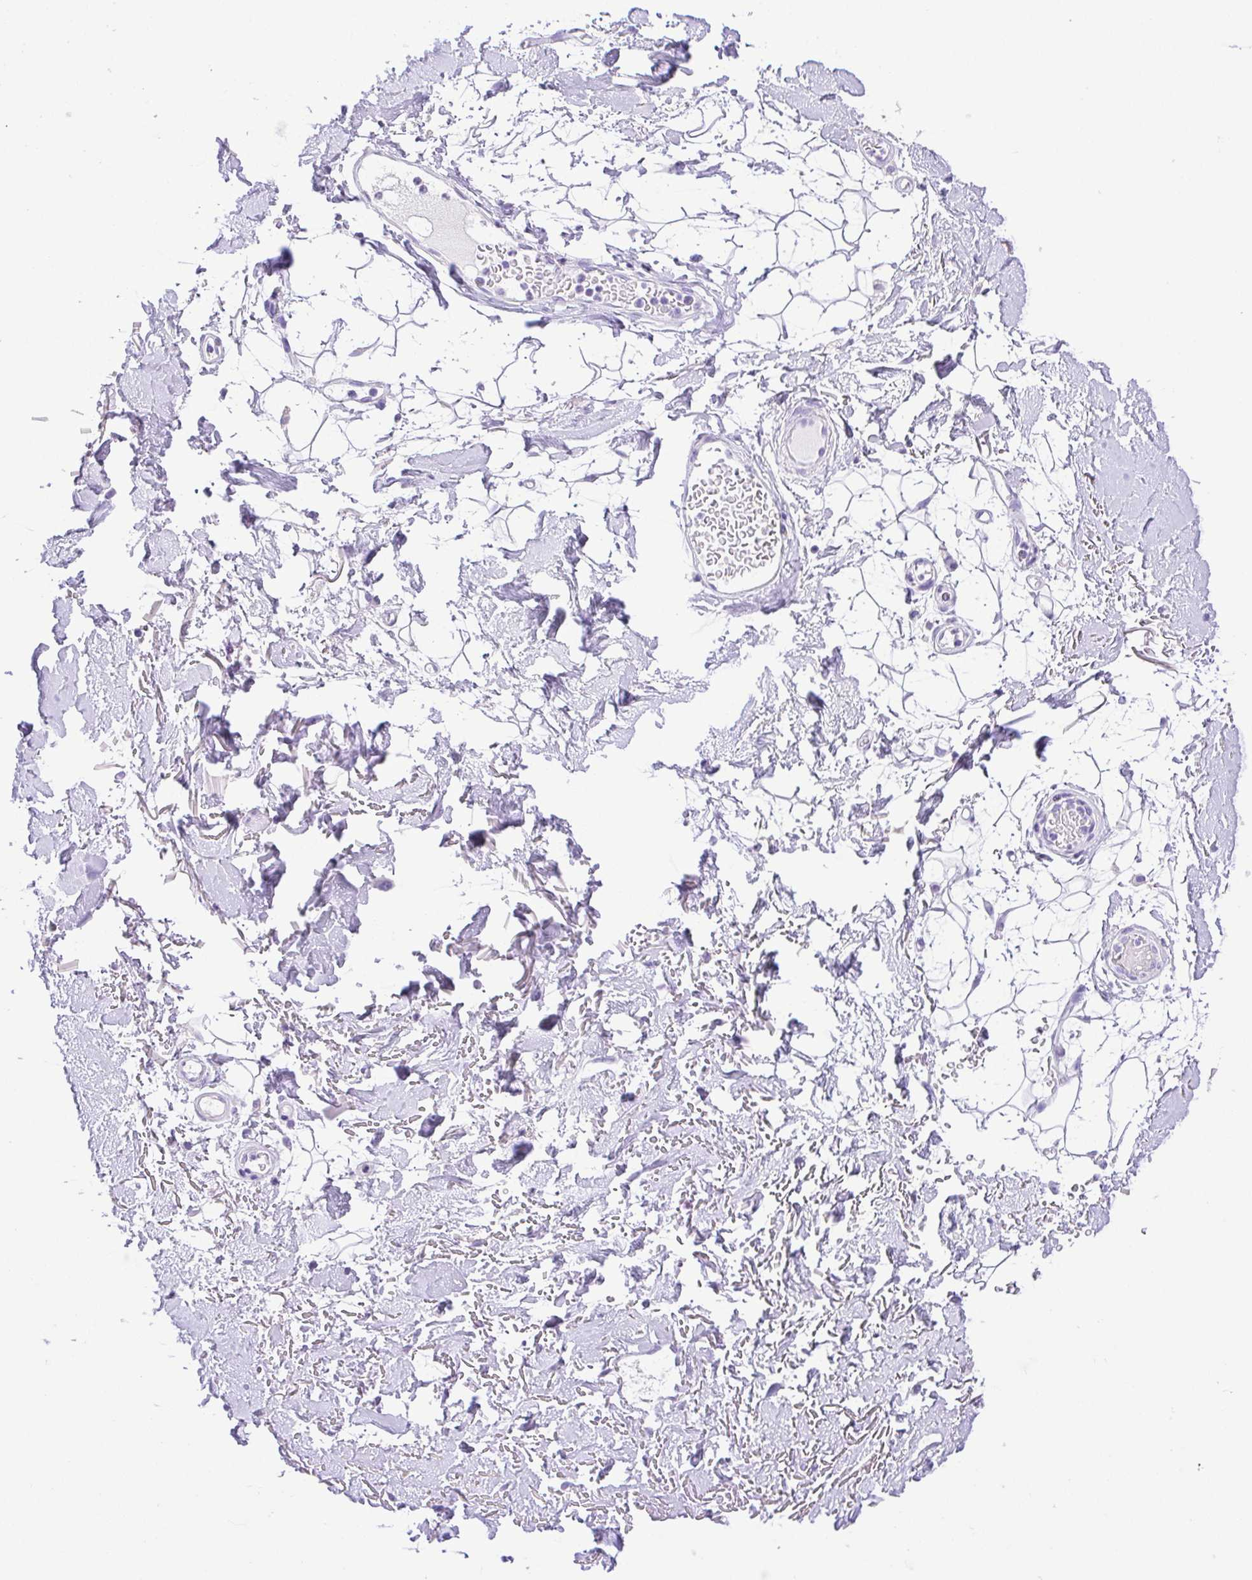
{"staining": {"intensity": "negative", "quantity": "none", "location": "none"}, "tissue": "adipose tissue", "cell_type": "Adipocytes", "image_type": "normal", "snomed": [{"axis": "morphology", "description": "Normal tissue, NOS"}, {"axis": "topography", "description": "Anal"}, {"axis": "topography", "description": "Peripheral nerve tissue"}], "caption": "High power microscopy micrograph of an IHC histopathology image of unremarkable adipose tissue, revealing no significant staining in adipocytes. The staining was performed using DAB to visualize the protein expression in brown, while the nuclei were stained in blue with hematoxylin (Magnification: 20x).", "gene": "CDSN", "patient": {"sex": "male", "age": 78}}